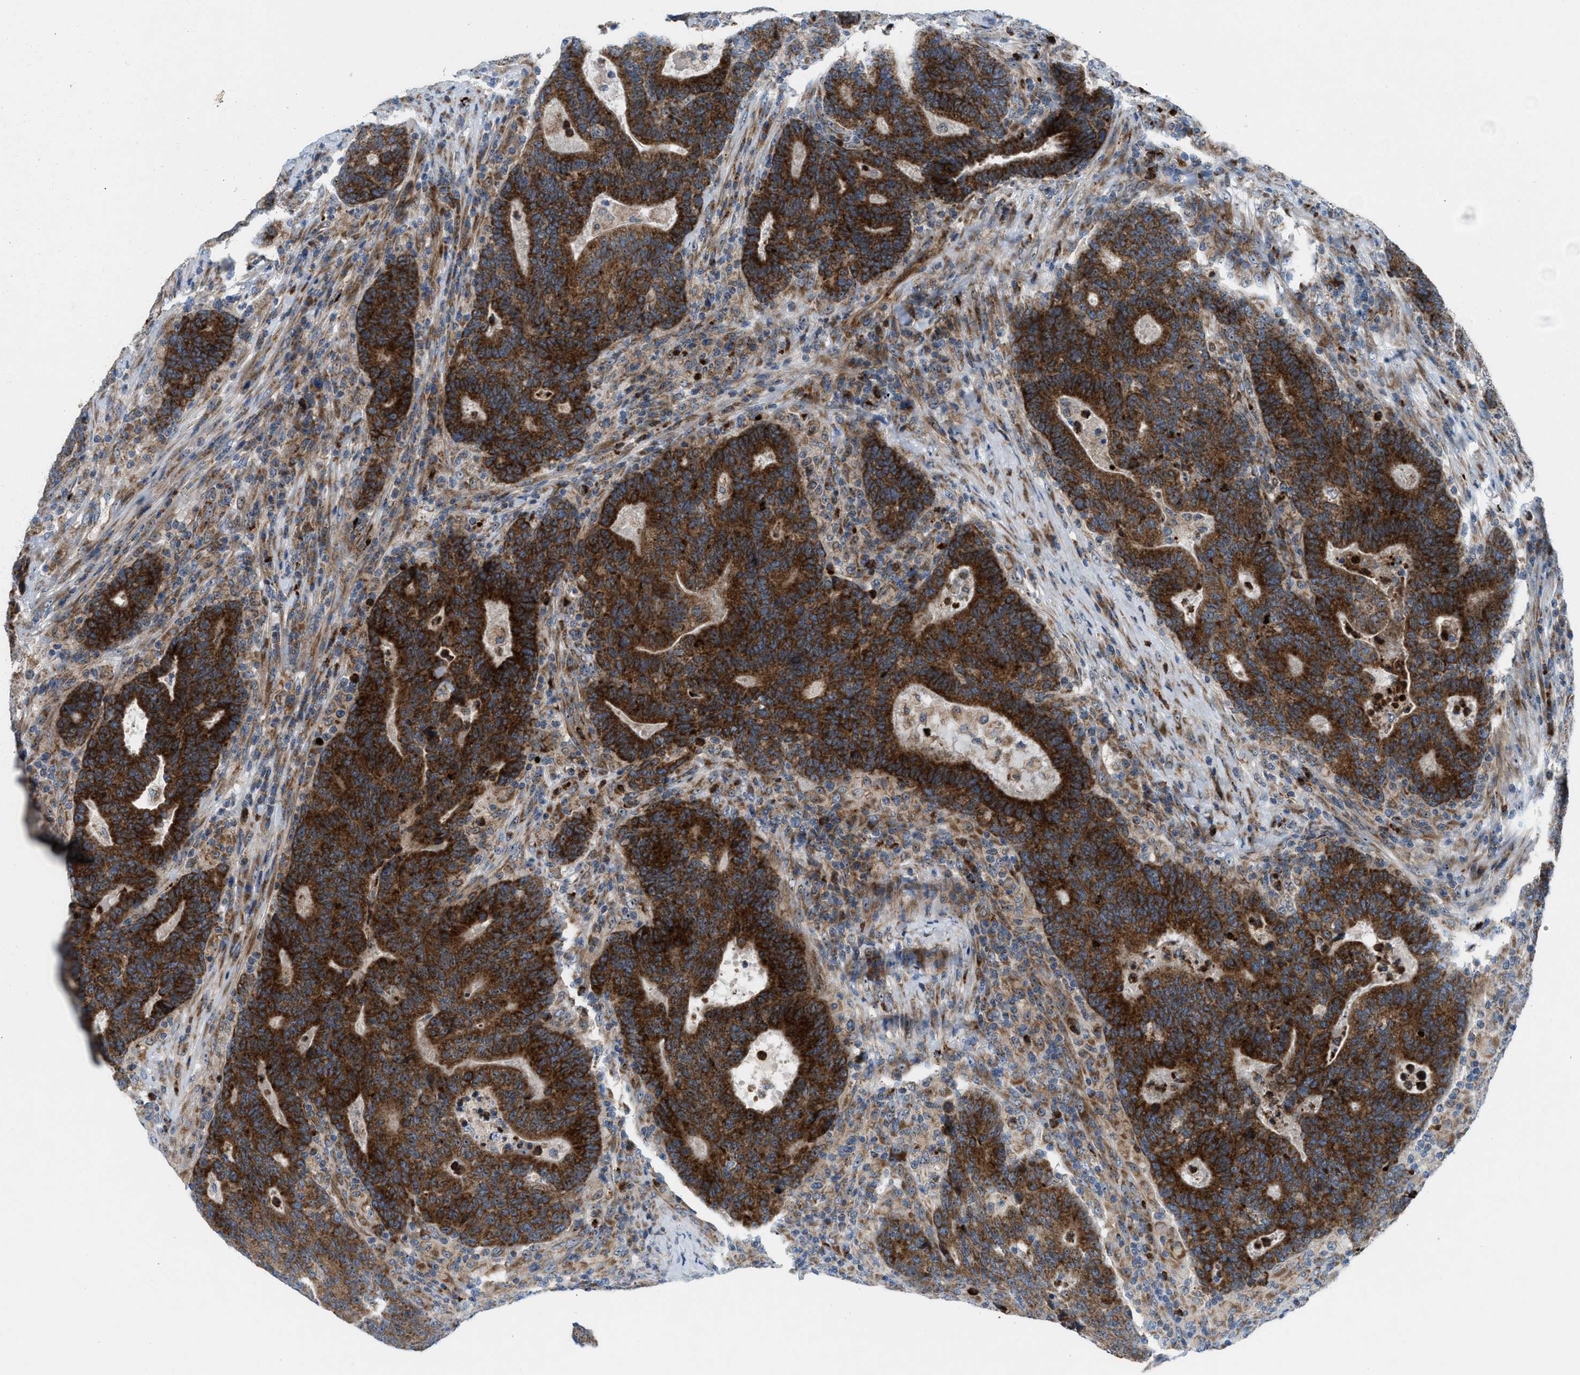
{"staining": {"intensity": "strong", "quantity": ">75%", "location": "cytoplasmic/membranous"}, "tissue": "colorectal cancer", "cell_type": "Tumor cells", "image_type": "cancer", "snomed": [{"axis": "morphology", "description": "Adenocarcinoma, NOS"}, {"axis": "topography", "description": "Colon"}], "caption": "Immunohistochemical staining of colorectal cancer exhibits strong cytoplasmic/membranous protein staining in about >75% of tumor cells.", "gene": "TPH1", "patient": {"sex": "female", "age": 75}}